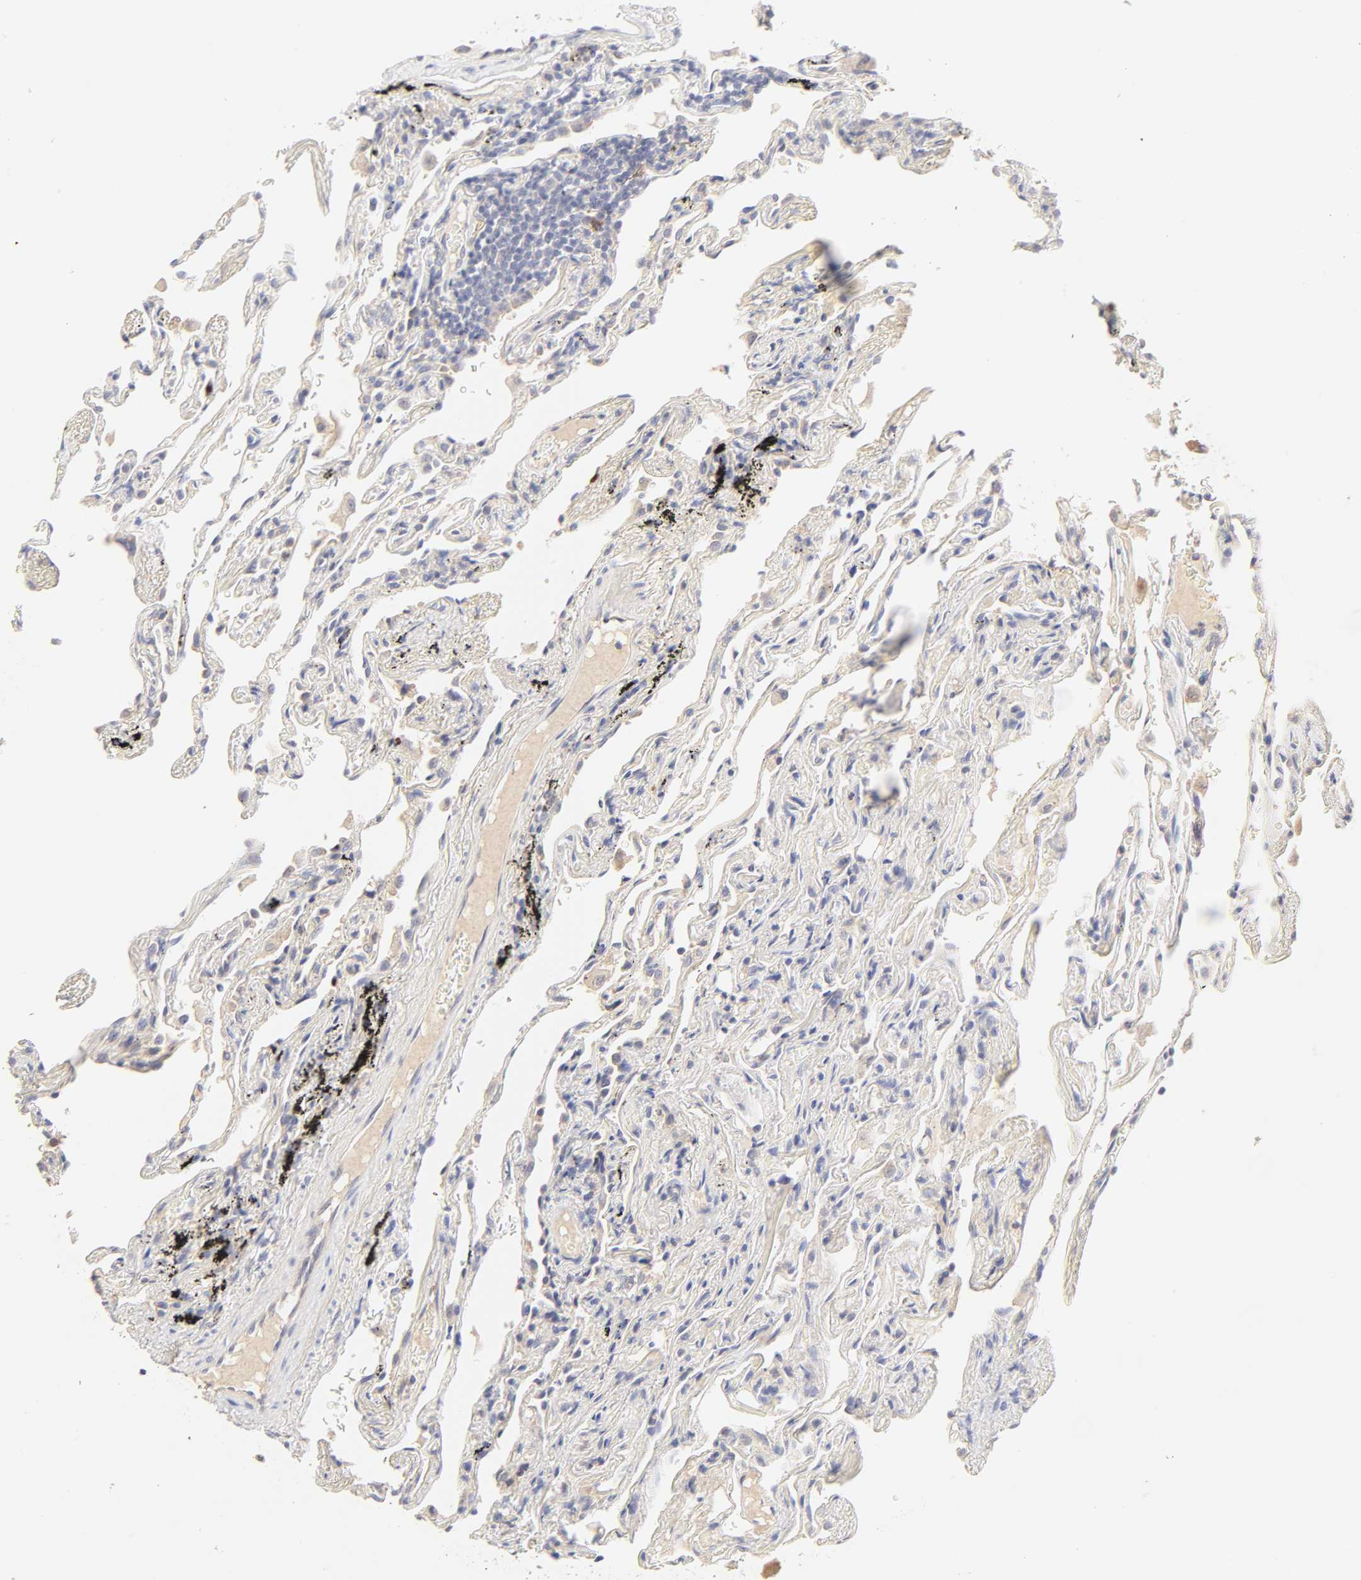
{"staining": {"intensity": "negative", "quantity": "none", "location": "none"}, "tissue": "lung", "cell_type": "Alveolar cells", "image_type": "normal", "snomed": [{"axis": "morphology", "description": "Normal tissue, NOS"}, {"axis": "morphology", "description": "Inflammation, NOS"}, {"axis": "topography", "description": "Lung"}], "caption": "Immunohistochemistry of benign lung displays no expression in alveolar cells.", "gene": "MTERF2", "patient": {"sex": "male", "age": 69}}